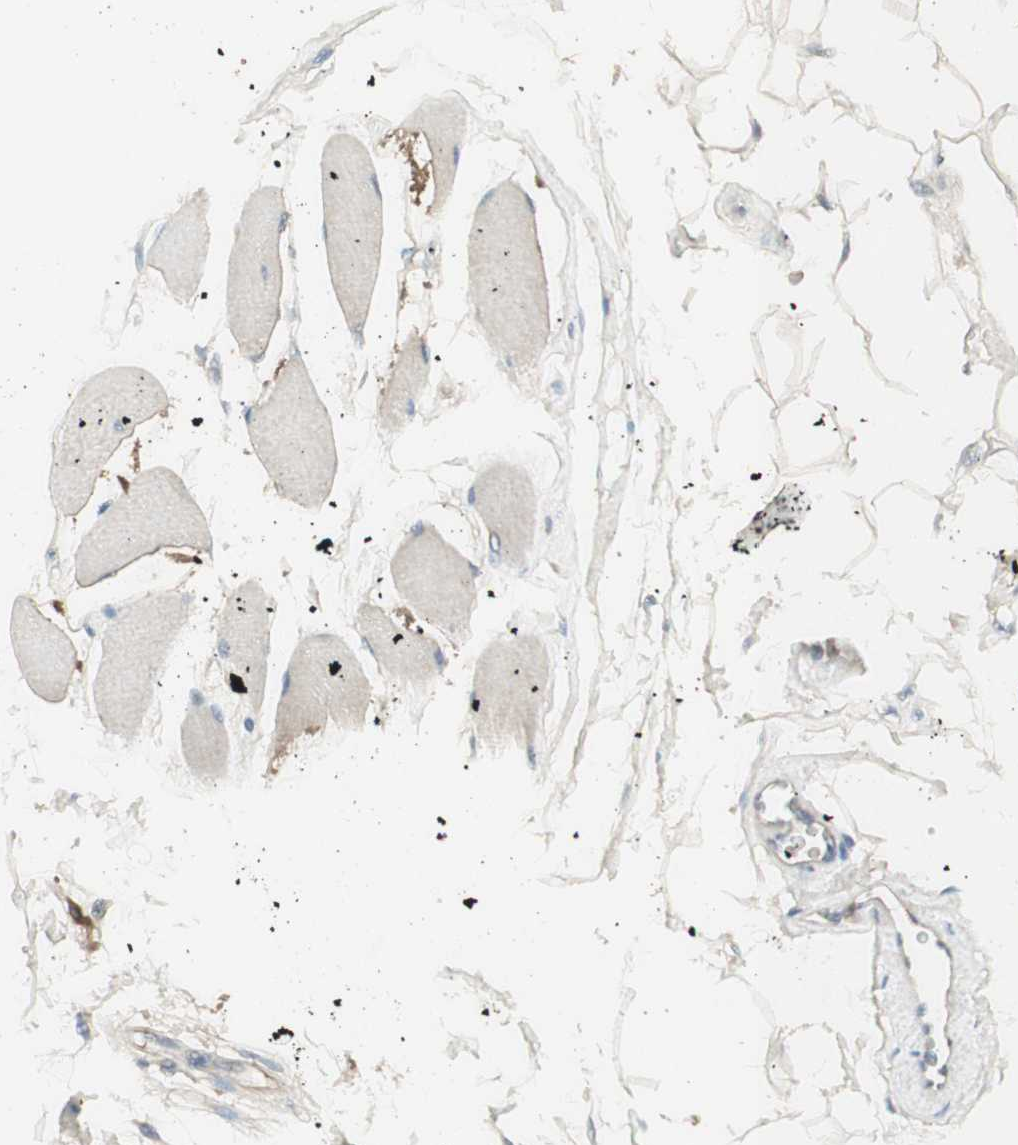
{"staining": {"intensity": "weak", "quantity": "25%-75%", "location": "cytoplasmic/membranous"}, "tissue": "skeletal muscle", "cell_type": "Myocytes", "image_type": "normal", "snomed": [{"axis": "morphology", "description": "Normal tissue, NOS"}, {"axis": "topography", "description": "Skeletal muscle"}, {"axis": "topography", "description": "Oral tissue"}, {"axis": "topography", "description": "Peripheral nerve tissue"}], "caption": "Benign skeletal muscle displays weak cytoplasmic/membranous expression in approximately 25%-75% of myocytes, visualized by immunohistochemistry.", "gene": "IFNG", "patient": {"sex": "female", "age": 84}}